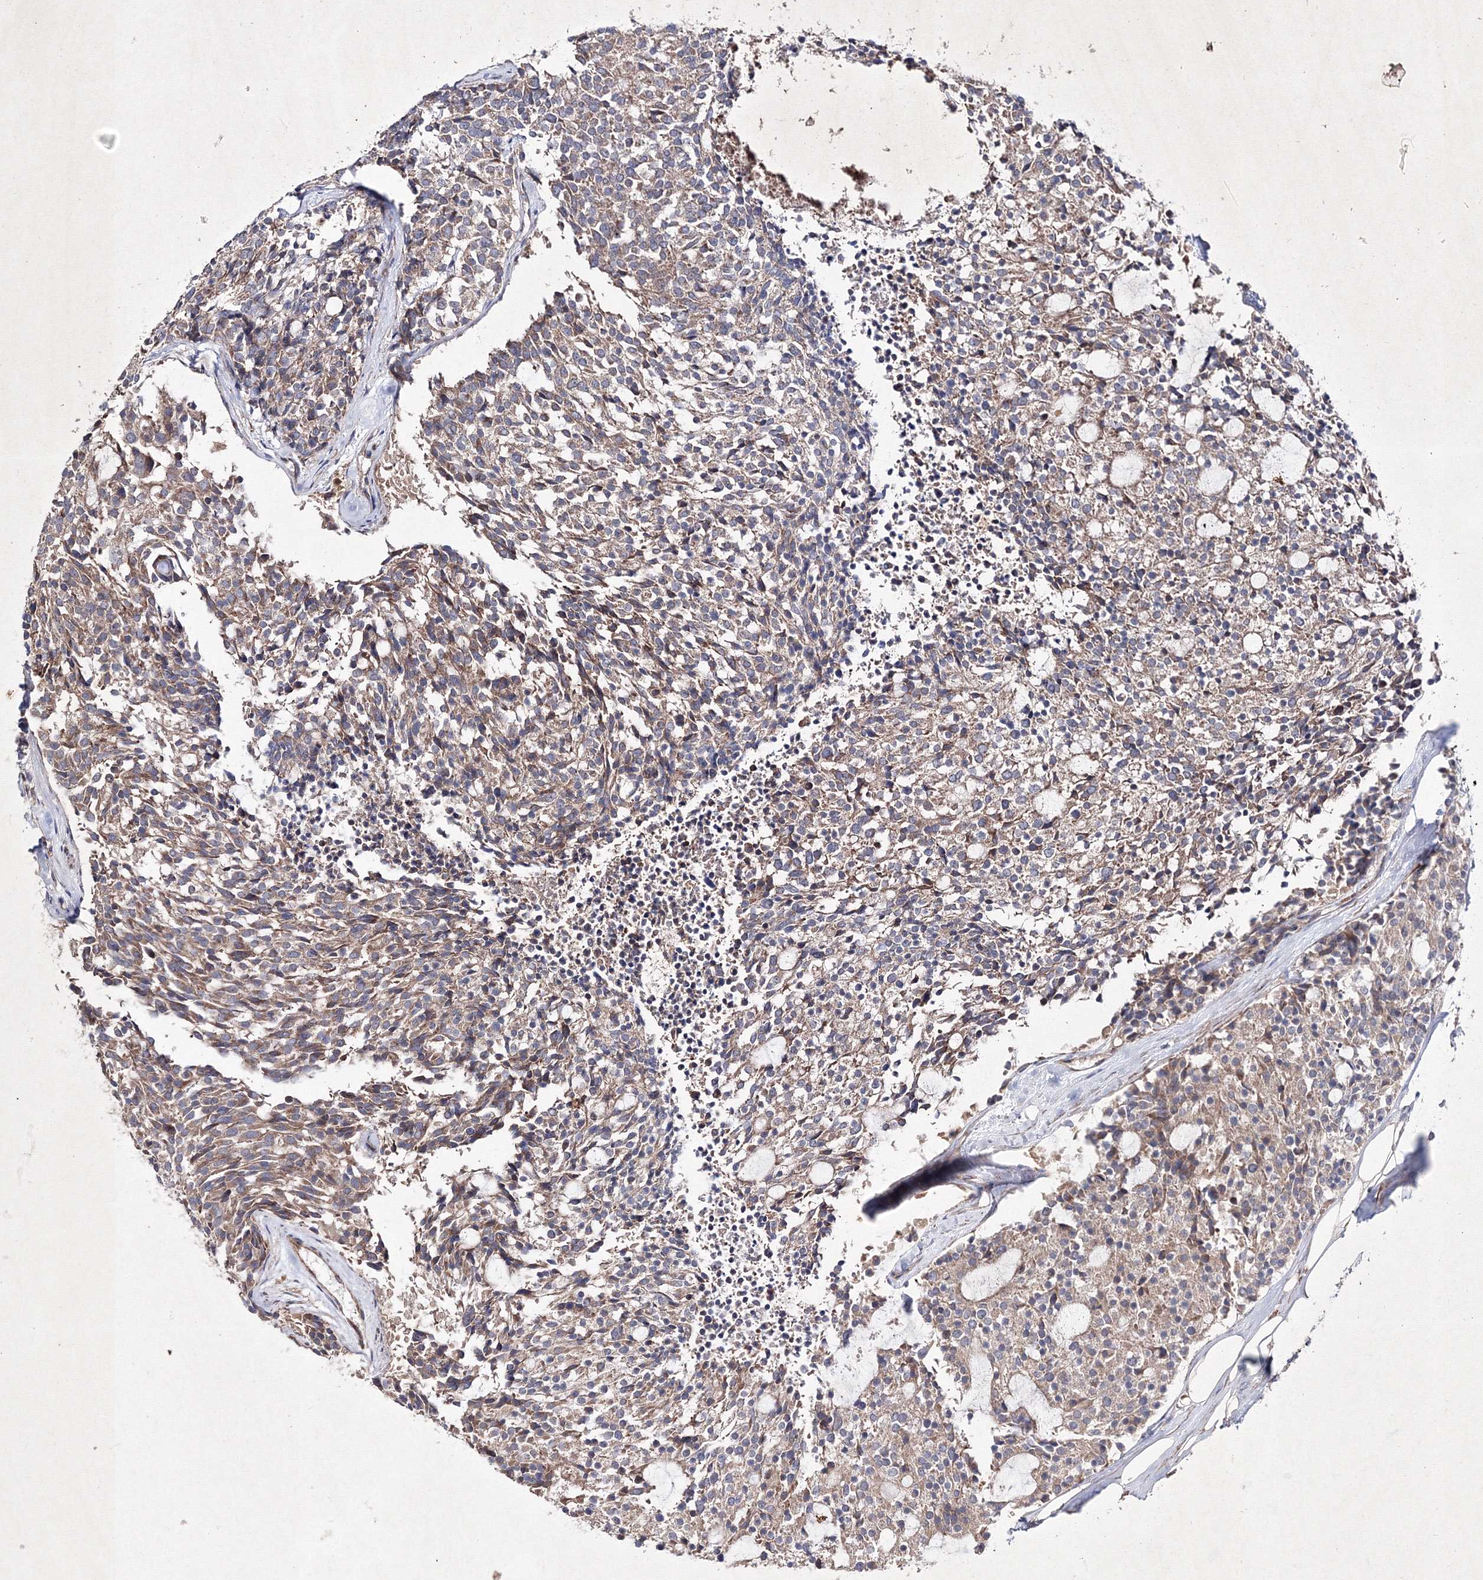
{"staining": {"intensity": "moderate", "quantity": ">75%", "location": "cytoplasmic/membranous"}, "tissue": "carcinoid", "cell_type": "Tumor cells", "image_type": "cancer", "snomed": [{"axis": "morphology", "description": "Carcinoid, malignant, NOS"}, {"axis": "topography", "description": "Pancreas"}], "caption": "This is a photomicrograph of immunohistochemistry staining of malignant carcinoid, which shows moderate staining in the cytoplasmic/membranous of tumor cells.", "gene": "GFM1", "patient": {"sex": "female", "age": 54}}